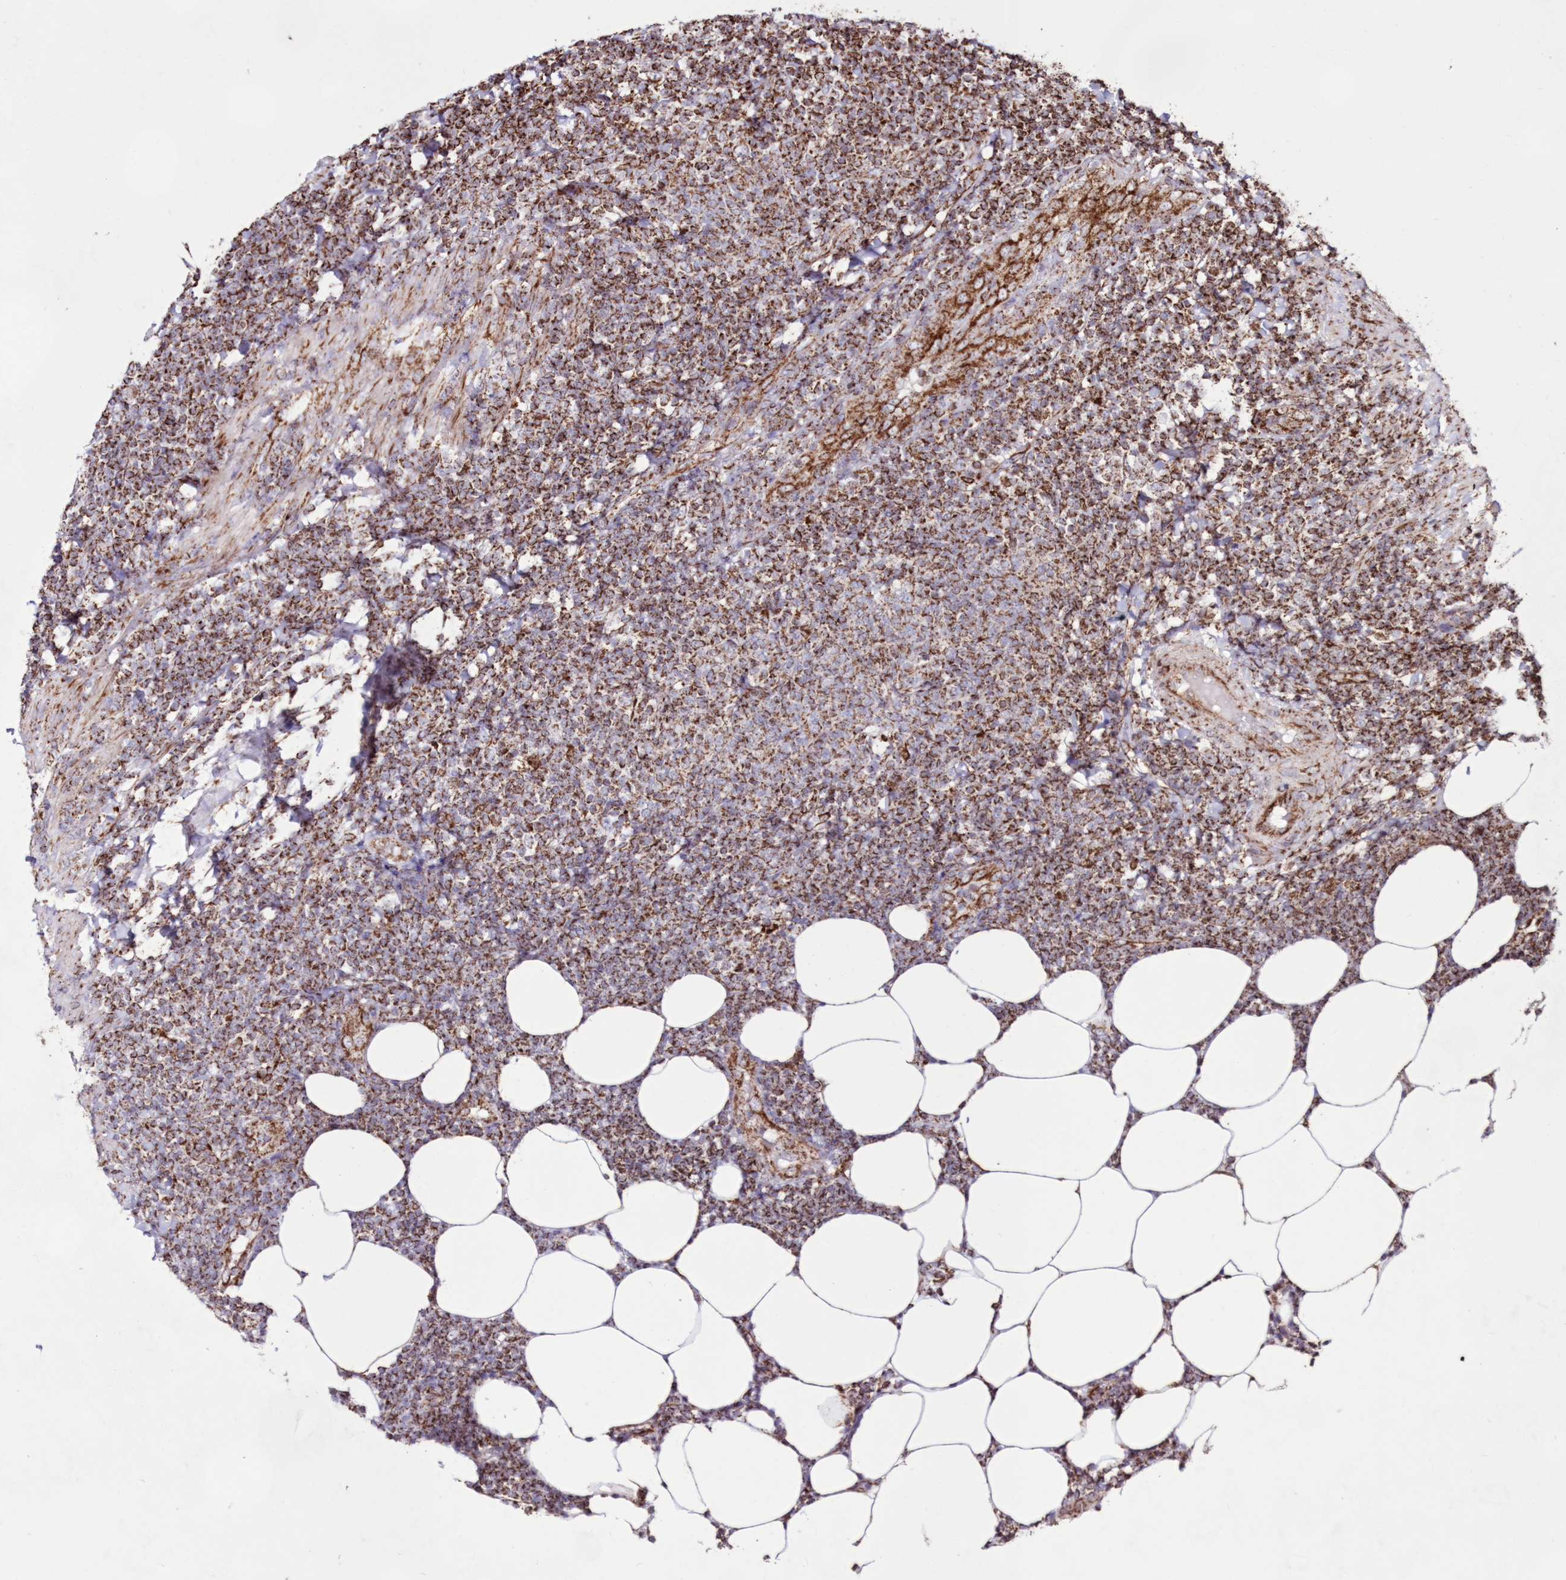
{"staining": {"intensity": "strong", "quantity": ">75%", "location": "cytoplasmic/membranous"}, "tissue": "lymphoma", "cell_type": "Tumor cells", "image_type": "cancer", "snomed": [{"axis": "morphology", "description": "Malignant lymphoma, non-Hodgkin's type, Low grade"}, {"axis": "topography", "description": "Lymph node"}], "caption": "Brown immunohistochemical staining in human malignant lymphoma, non-Hodgkin's type (low-grade) displays strong cytoplasmic/membranous positivity in approximately >75% of tumor cells. The staining was performed using DAB (3,3'-diaminobenzidine), with brown indicating positive protein expression. Nuclei are stained blue with hematoxylin.", "gene": "HADHB", "patient": {"sex": "male", "age": 66}}